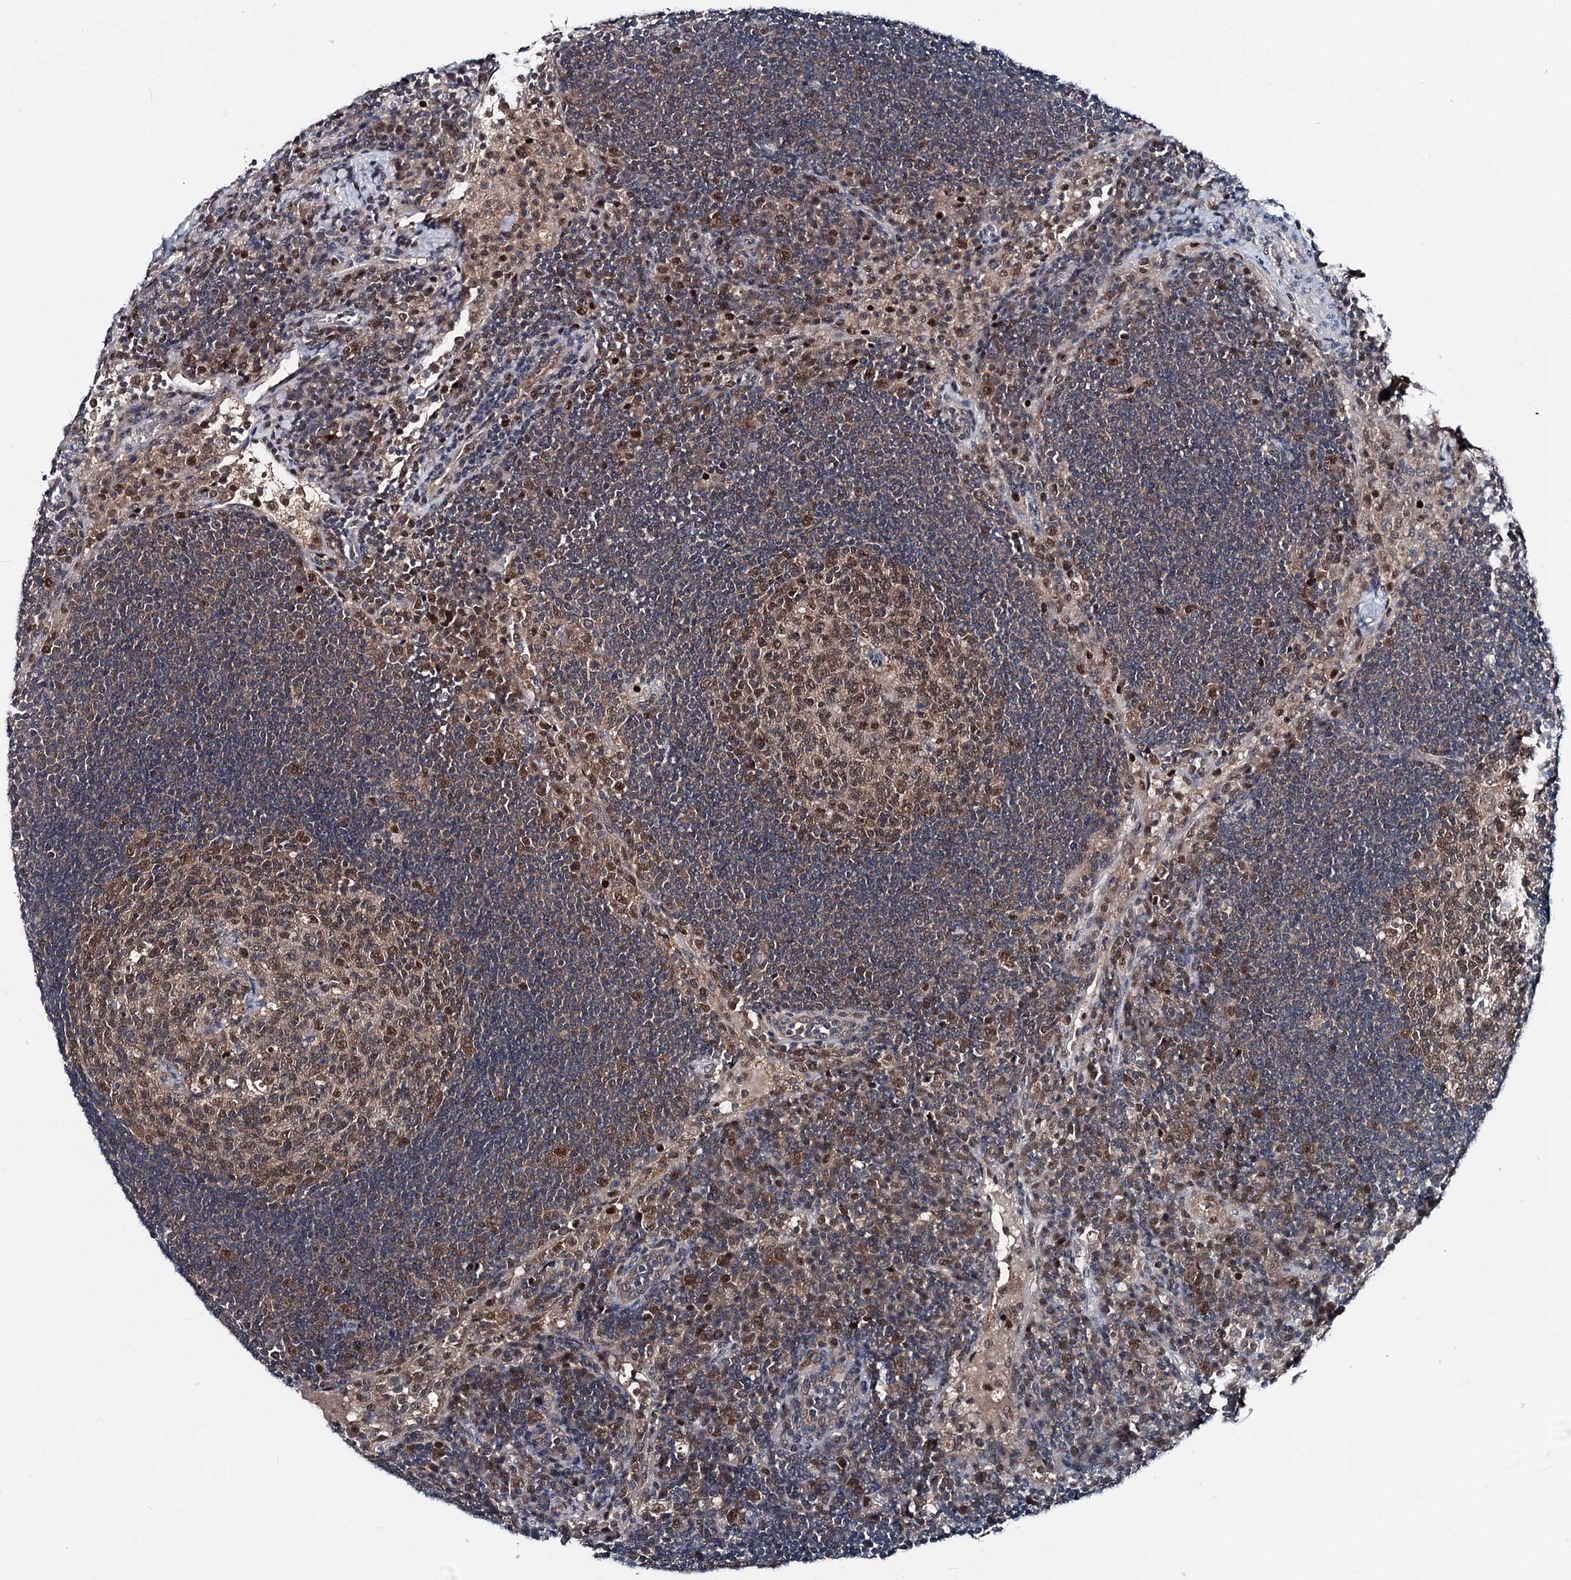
{"staining": {"intensity": "moderate", "quantity": ">75%", "location": "nuclear"}, "tissue": "lymph node", "cell_type": "Germinal center cells", "image_type": "normal", "snomed": [{"axis": "morphology", "description": "Normal tissue, NOS"}, {"axis": "topography", "description": "Lymph node"}], "caption": "An immunohistochemistry (IHC) image of benign tissue is shown. Protein staining in brown highlights moderate nuclear positivity in lymph node within germinal center cells. The protein of interest is stained brown, and the nuclei are stained in blue (DAB IHC with brightfield microscopy, high magnification).", "gene": "PSMD13", "patient": {"sex": "female", "age": 53}}